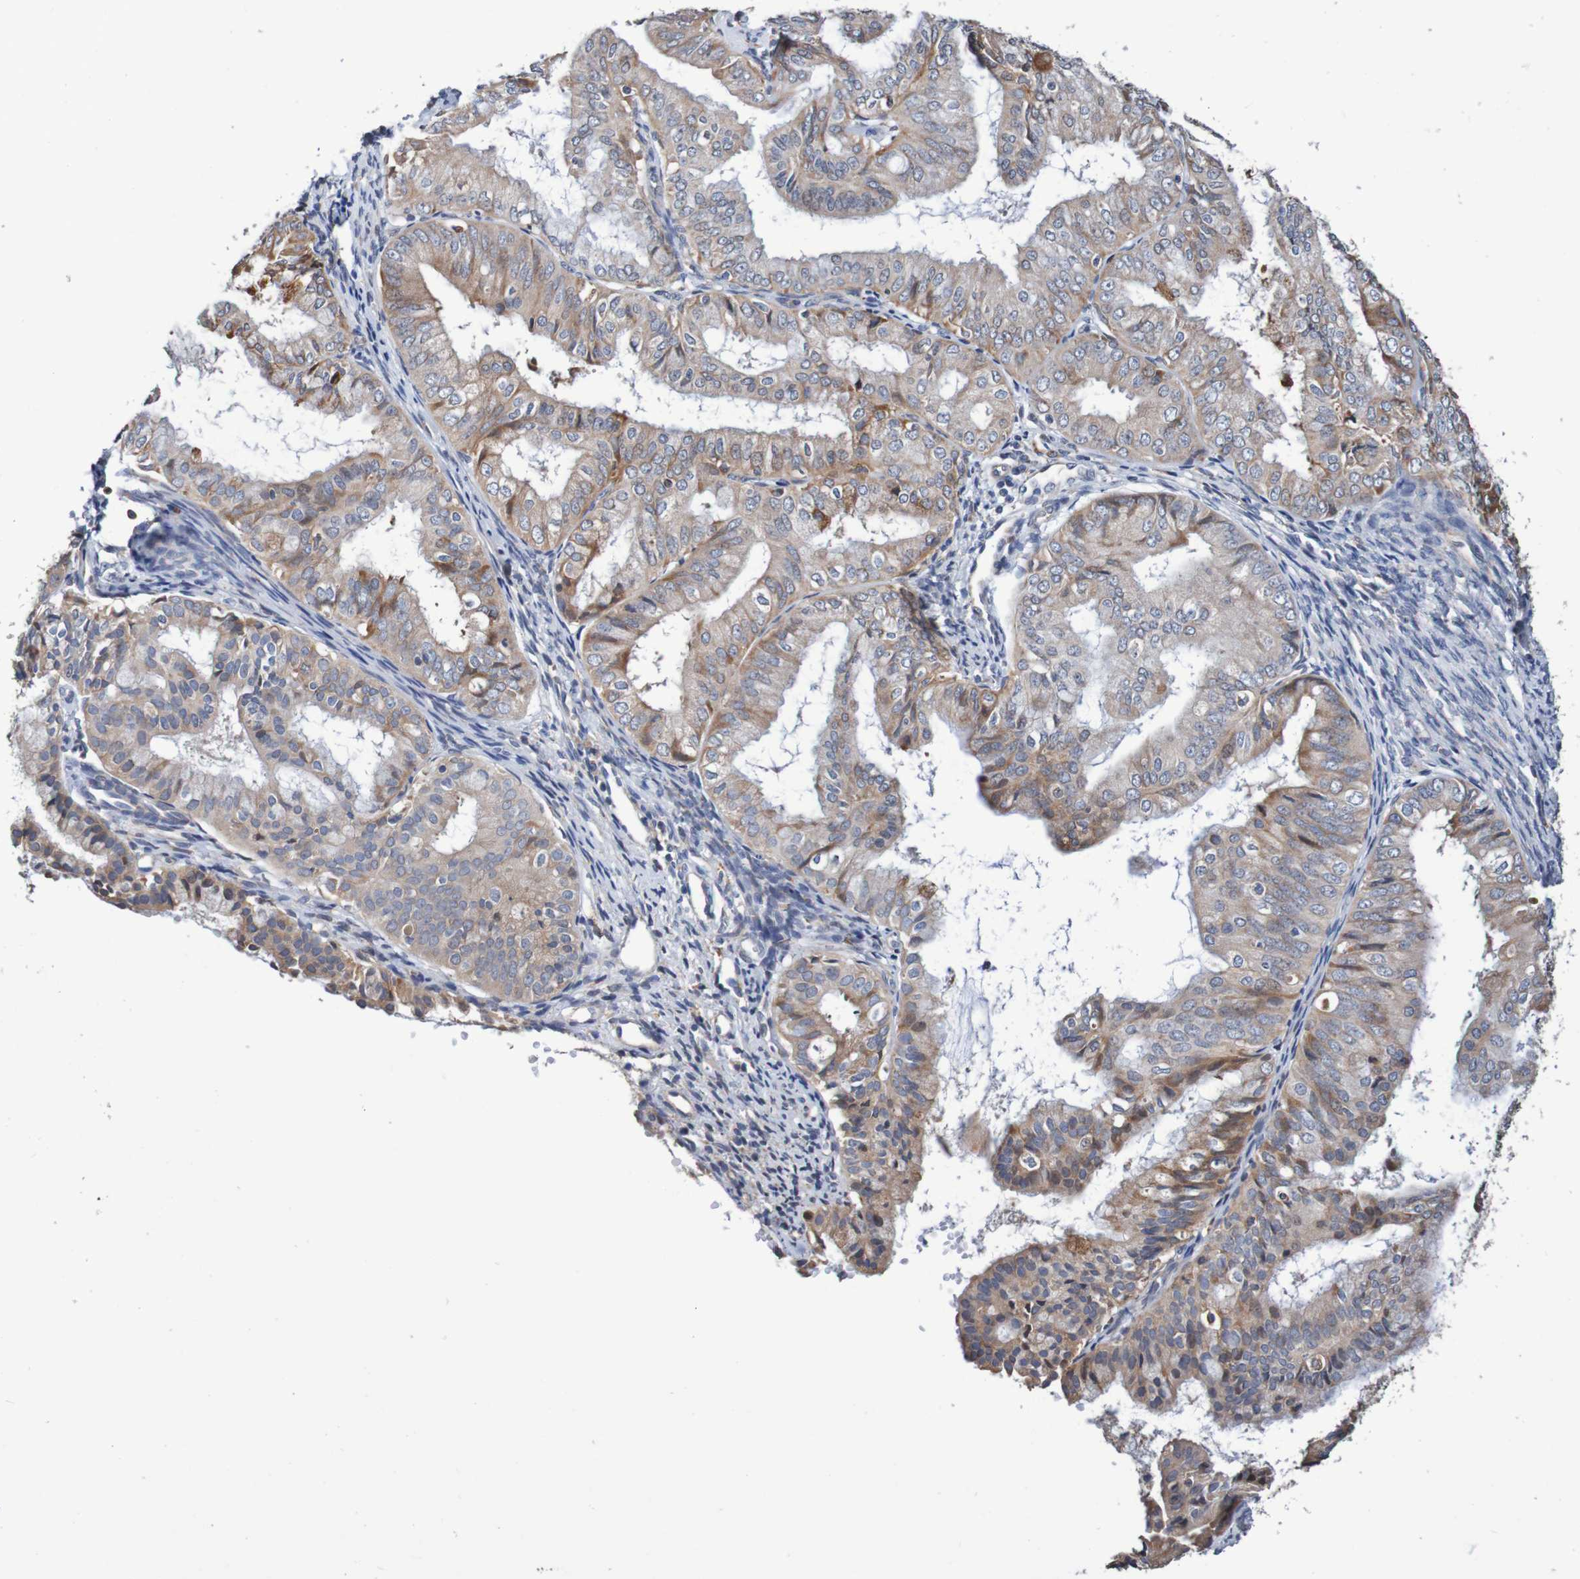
{"staining": {"intensity": "moderate", "quantity": ">75%", "location": "cytoplasmic/membranous"}, "tissue": "endometrial cancer", "cell_type": "Tumor cells", "image_type": "cancer", "snomed": [{"axis": "morphology", "description": "Adenocarcinoma, NOS"}, {"axis": "topography", "description": "Endometrium"}], "caption": "Protein expression analysis of human endometrial cancer (adenocarcinoma) reveals moderate cytoplasmic/membranous positivity in about >75% of tumor cells.", "gene": "FIBP", "patient": {"sex": "female", "age": 63}}